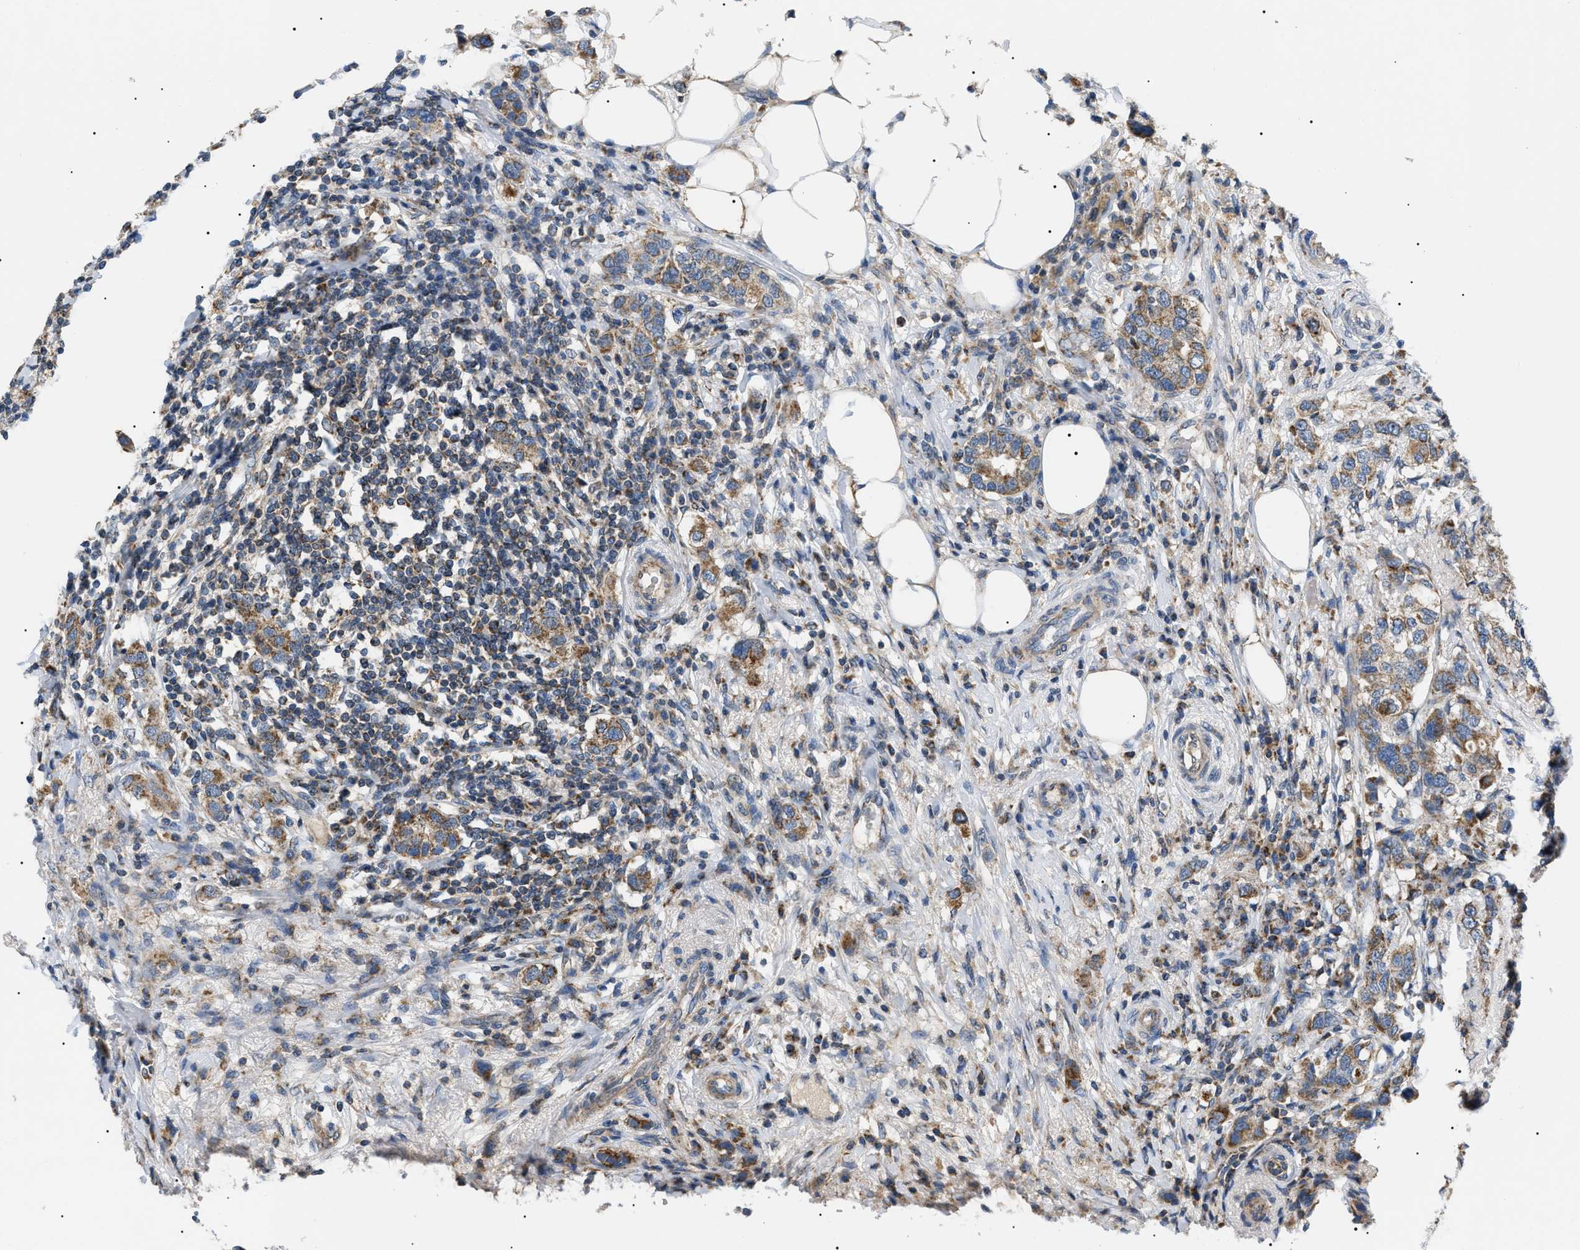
{"staining": {"intensity": "moderate", "quantity": ">75%", "location": "cytoplasmic/membranous"}, "tissue": "breast cancer", "cell_type": "Tumor cells", "image_type": "cancer", "snomed": [{"axis": "morphology", "description": "Duct carcinoma"}, {"axis": "topography", "description": "Breast"}], "caption": "This is an image of IHC staining of breast cancer (infiltrating ductal carcinoma), which shows moderate staining in the cytoplasmic/membranous of tumor cells.", "gene": "TOMM6", "patient": {"sex": "female", "age": 50}}